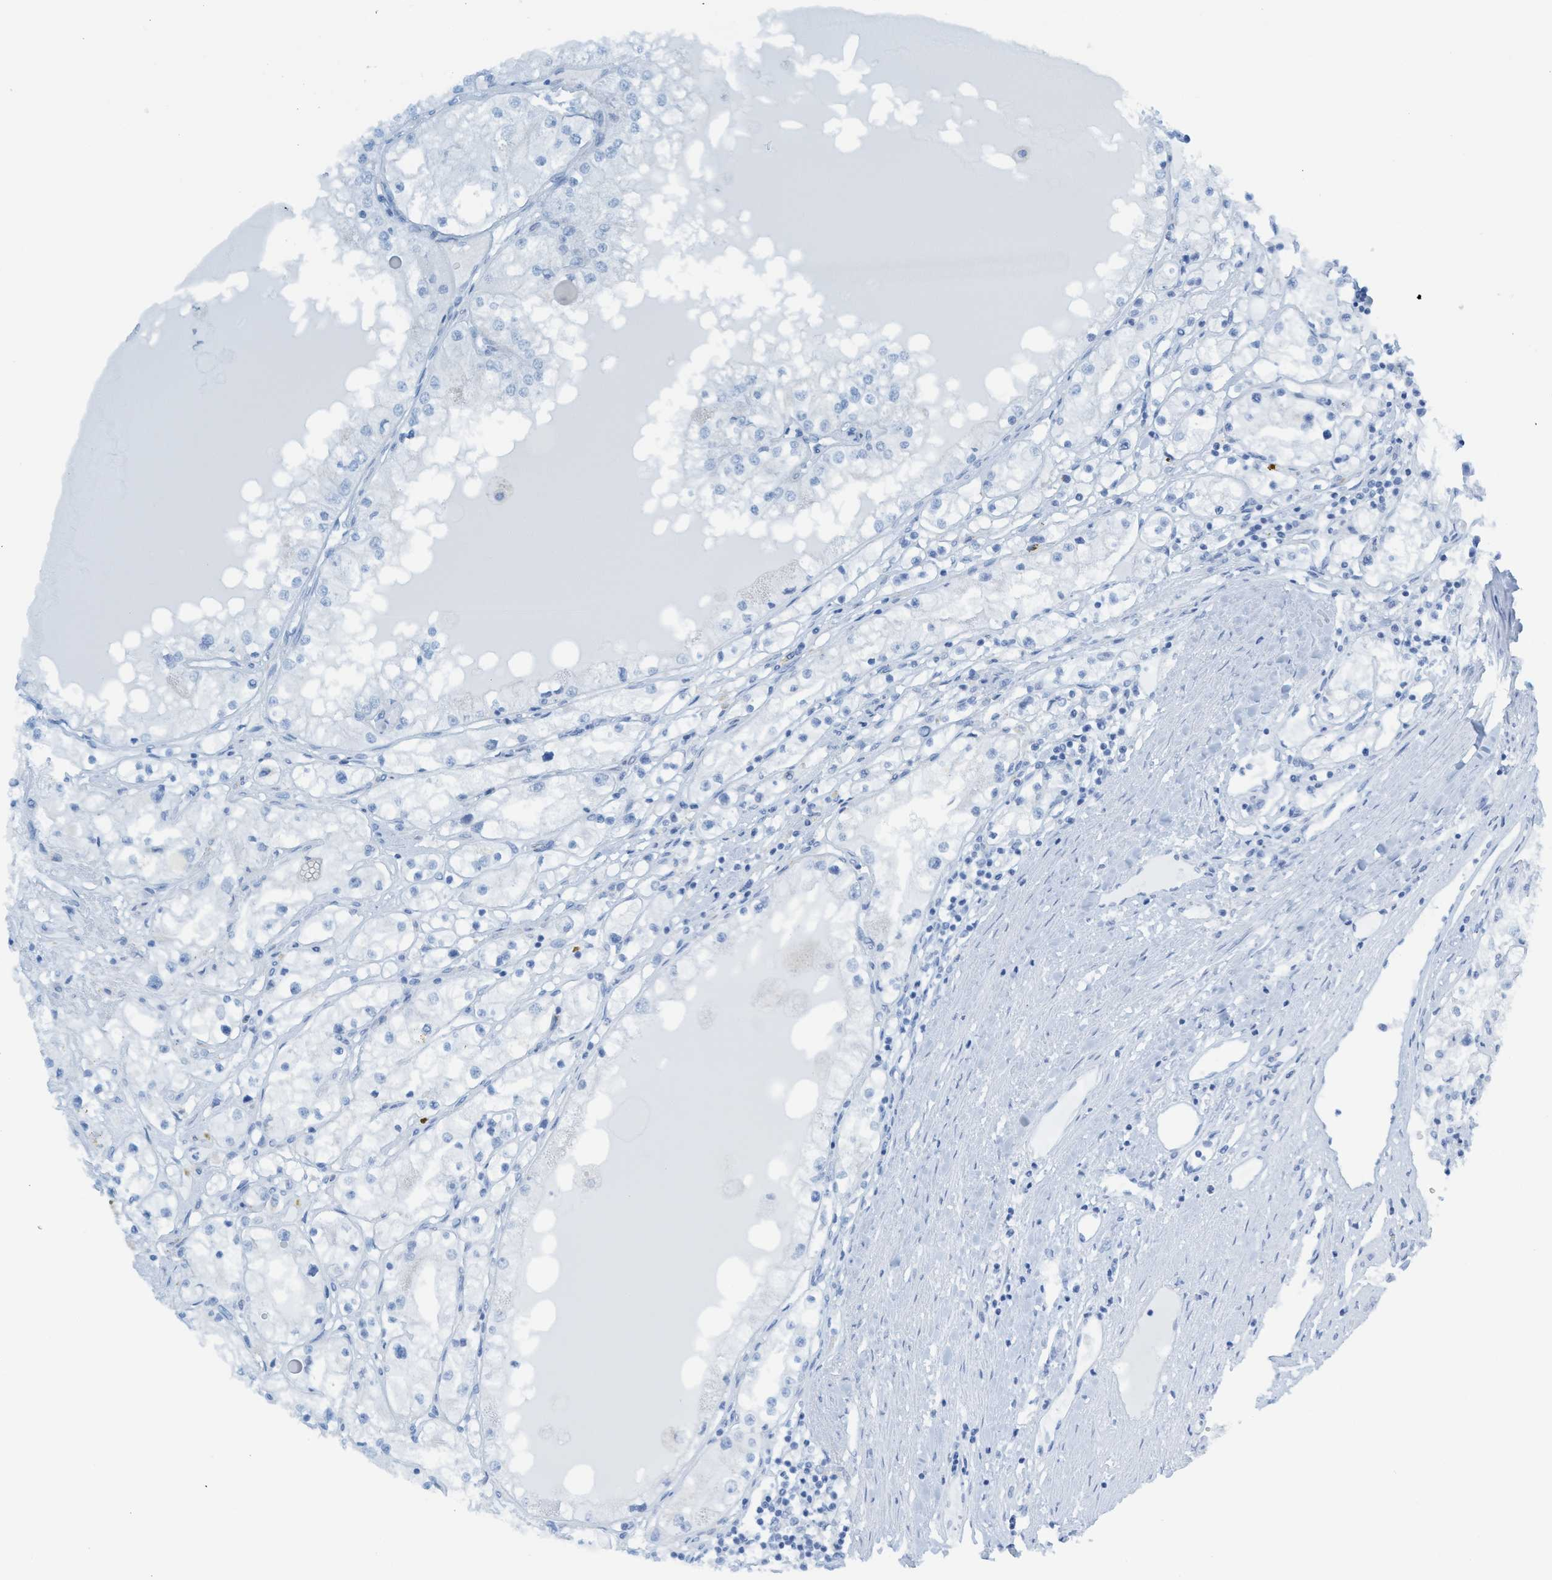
{"staining": {"intensity": "negative", "quantity": "none", "location": "none"}, "tissue": "renal cancer", "cell_type": "Tumor cells", "image_type": "cancer", "snomed": [{"axis": "morphology", "description": "Adenocarcinoma, NOS"}, {"axis": "topography", "description": "Kidney"}], "caption": "Renal cancer was stained to show a protein in brown. There is no significant staining in tumor cells.", "gene": "C21orf62", "patient": {"sex": "male", "age": 68}}